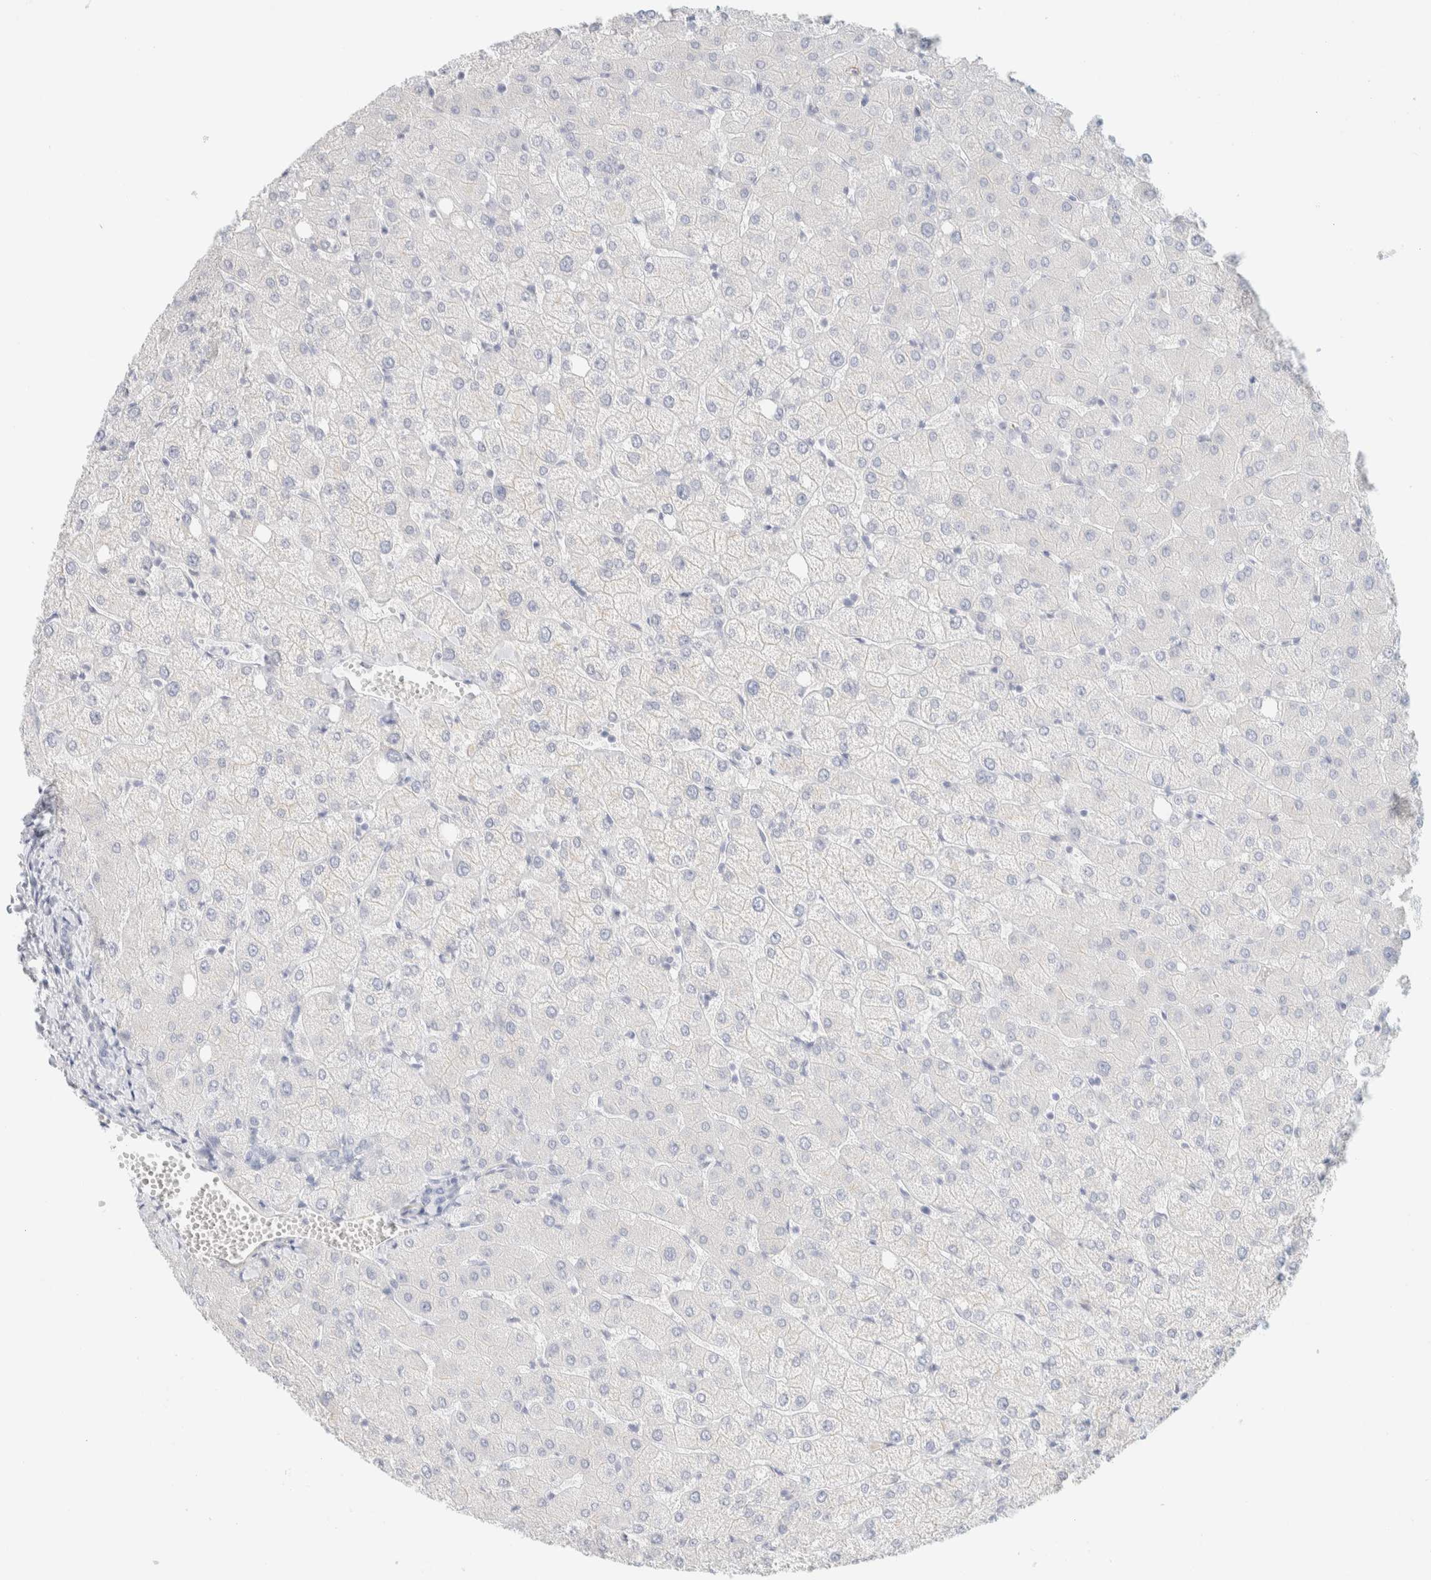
{"staining": {"intensity": "negative", "quantity": "none", "location": "none"}, "tissue": "liver", "cell_type": "Cholangiocytes", "image_type": "normal", "snomed": [{"axis": "morphology", "description": "Normal tissue, NOS"}, {"axis": "topography", "description": "Liver"}], "caption": "DAB immunohistochemical staining of normal liver displays no significant positivity in cholangiocytes.", "gene": "AFMID", "patient": {"sex": "female", "age": 54}}